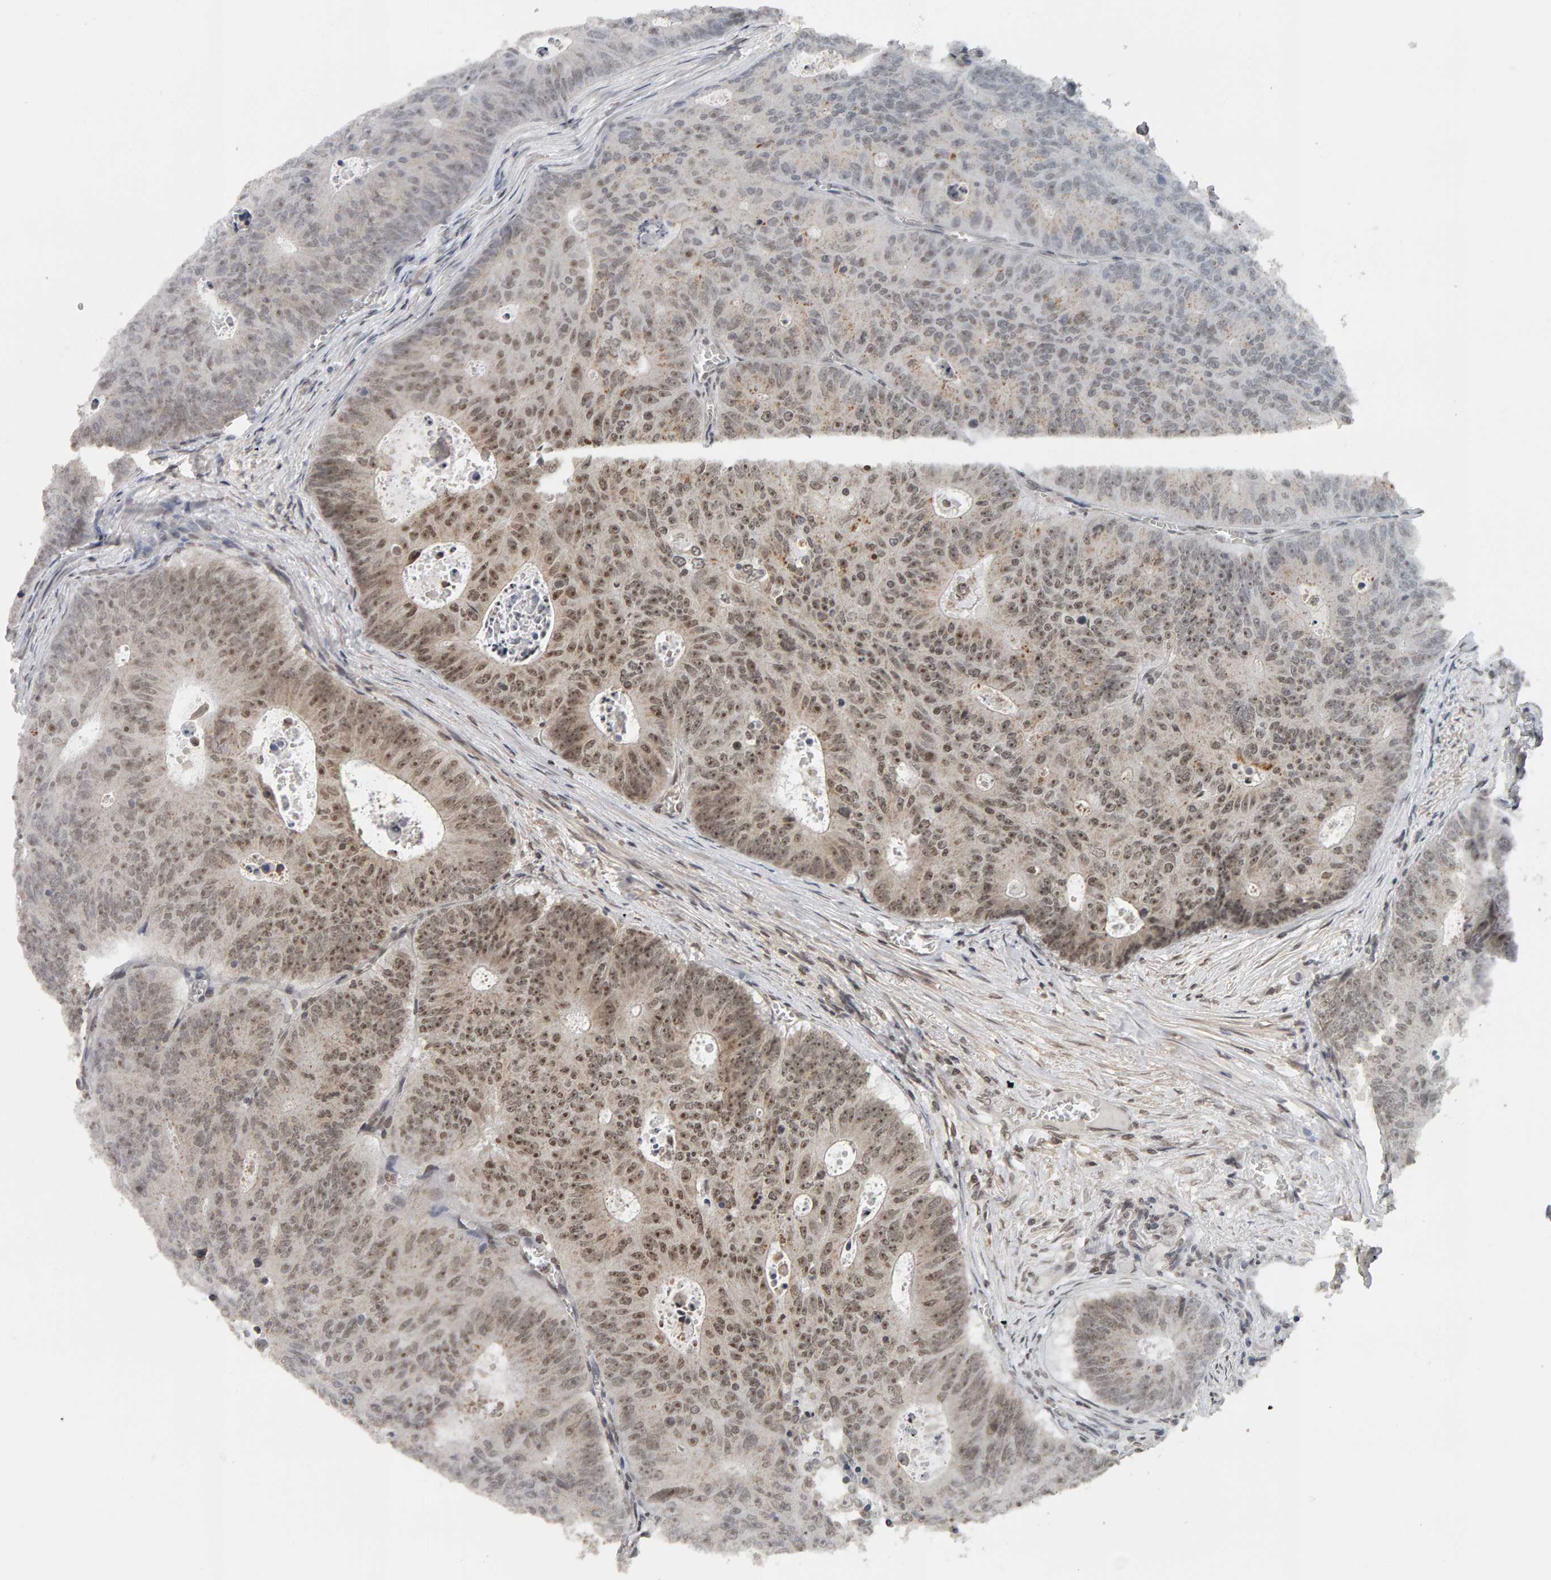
{"staining": {"intensity": "moderate", "quantity": "25%-75%", "location": "nuclear"}, "tissue": "colorectal cancer", "cell_type": "Tumor cells", "image_type": "cancer", "snomed": [{"axis": "morphology", "description": "Adenocarcinoma, NOS"}, {"axis": "topography", "description": "Colon"}], "caption": "A histopathology image of human adenocarcinoma (colorectal) stained for a protein shows moderate nuclear brown staining in tumor cells.", "gene": "AFF4", "patient": {"sex": "male", "age": 87}}